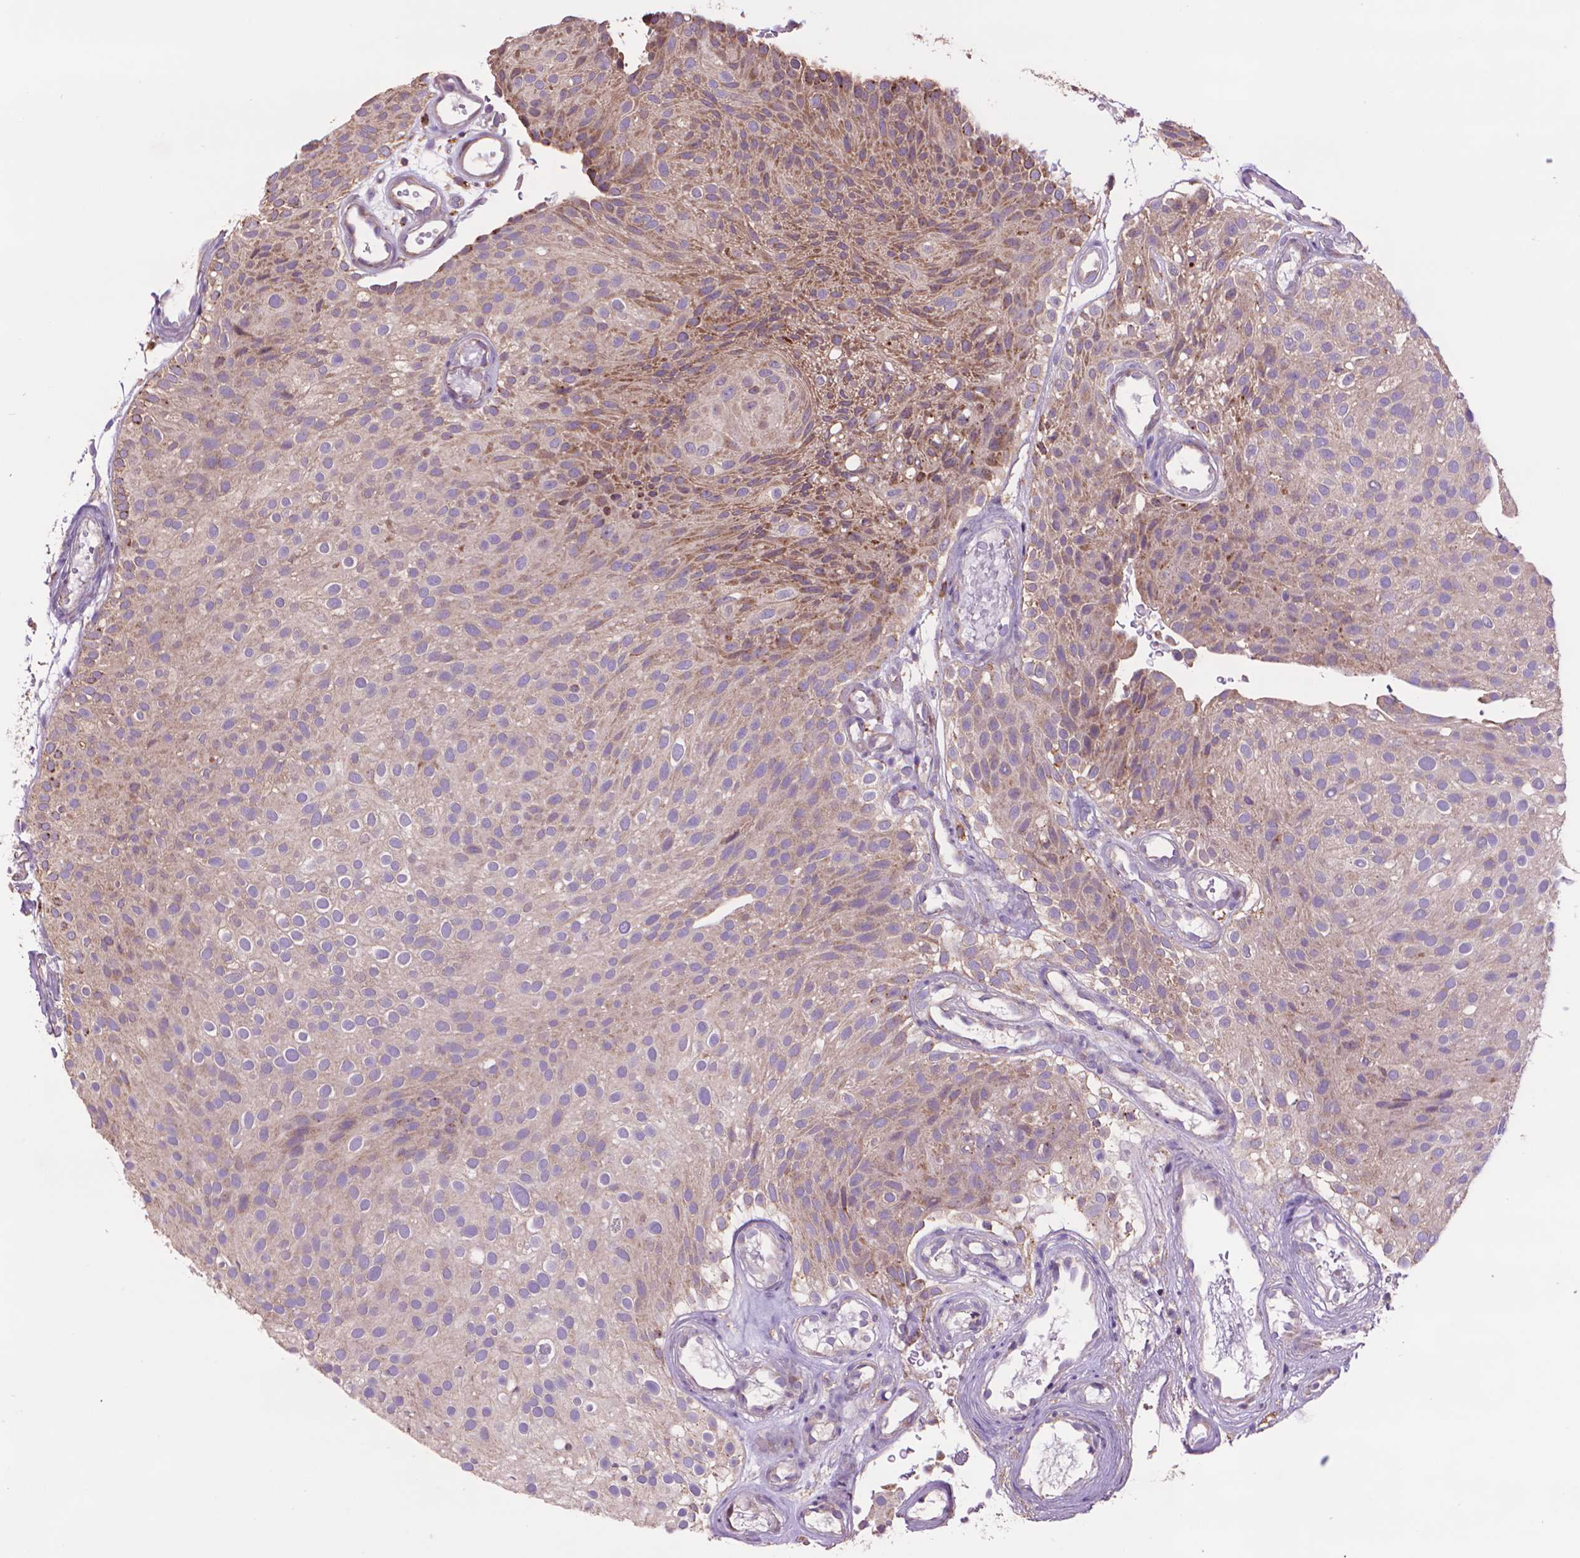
{"staining": {"intensity": "moderate", "quantity": "25%-75%", "location": "cytoplasmic/membranous"}, "tissue": "urothelial cancer", "cell_type": "Tumor cells", "image_type": "cancer", "snomed": [{"axis": "morphology", "description": "Urothelial carcinoma, Low grade"}, {"axis": "topography", "description": "Urinary bladder"}], "caption": "Protein expression analysis of human urothelial carcinoma (low-grade) reveals moderate cytoplasmic/membranous expression in about 25%-75% of tumor cells. The staining is performed using DAB brown chromogen to label protein expression. The nuclei are counter-stained blue using hematoxylin.", "gene": "GLB1", "patient": {"sex": "male", "age": 78}}